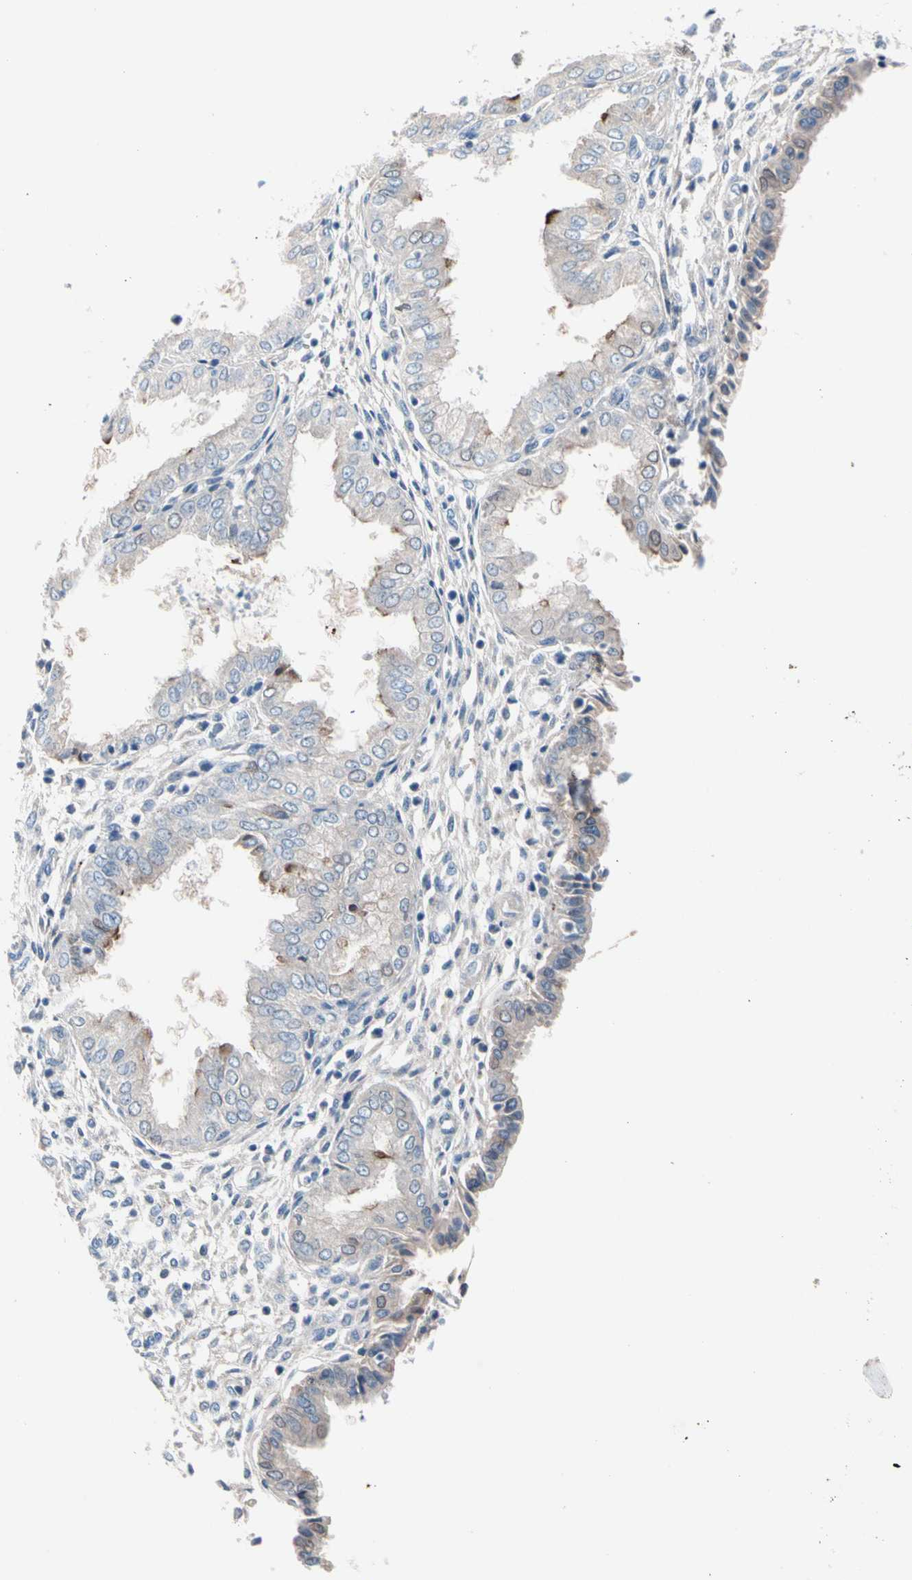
{"staining": {"intensity": "negative", "quantity": "none", "location": "none"}, "tissue": "endometrium", "cell_type": "Cells in endometrial stroma", "image_type": "normal", "snomed": [{"axis": "morphology", "description": "Normal tissue, NOS"}, {"axis": "topography", "description": "Endometrium"}], "caption": "The photomicrograph shows no staining of cells in endometrial stroma in benign endometrium.", "gene": "CASQ1", "patient": {"sex": "female", "age": 33}}